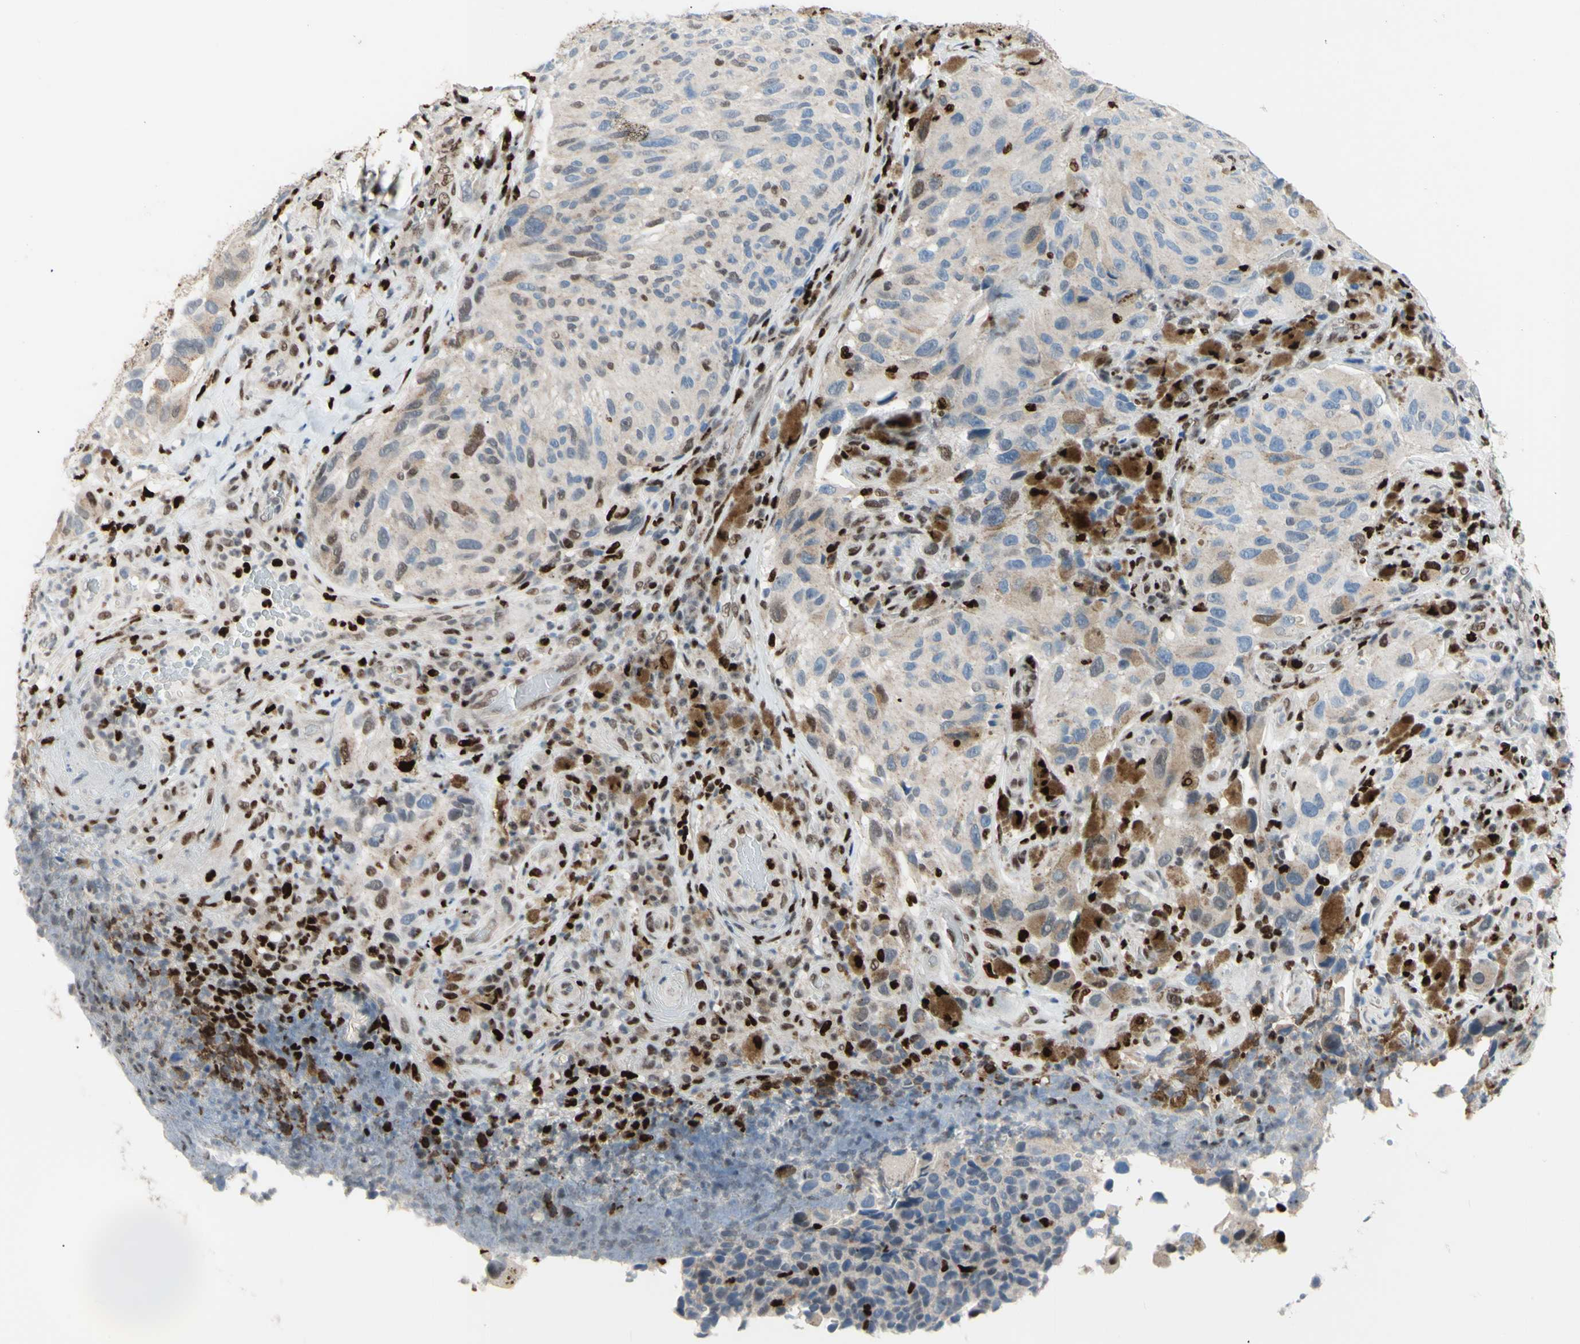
{"staining": {"intensity": "weak", "quantity": ">75%", "location": "cytoplasmic/membranous"}, "tissue": "melanoma", "cell_type": "Tumor cells", "image_type": "cancer", "snomed": [{"axis": "morphology", "description": "Malignant melanoma, NOS"}, {"axis": "topography", "description": "Skin"}], "caption": "Approximately >75% of tumor cells in human malignant melanoma display weak cytoplasmic/membranous protein staining as visualized by brown immunohistochemical staining.", "gene": "EED", "patient": {"sex": "female", "age": 73}}